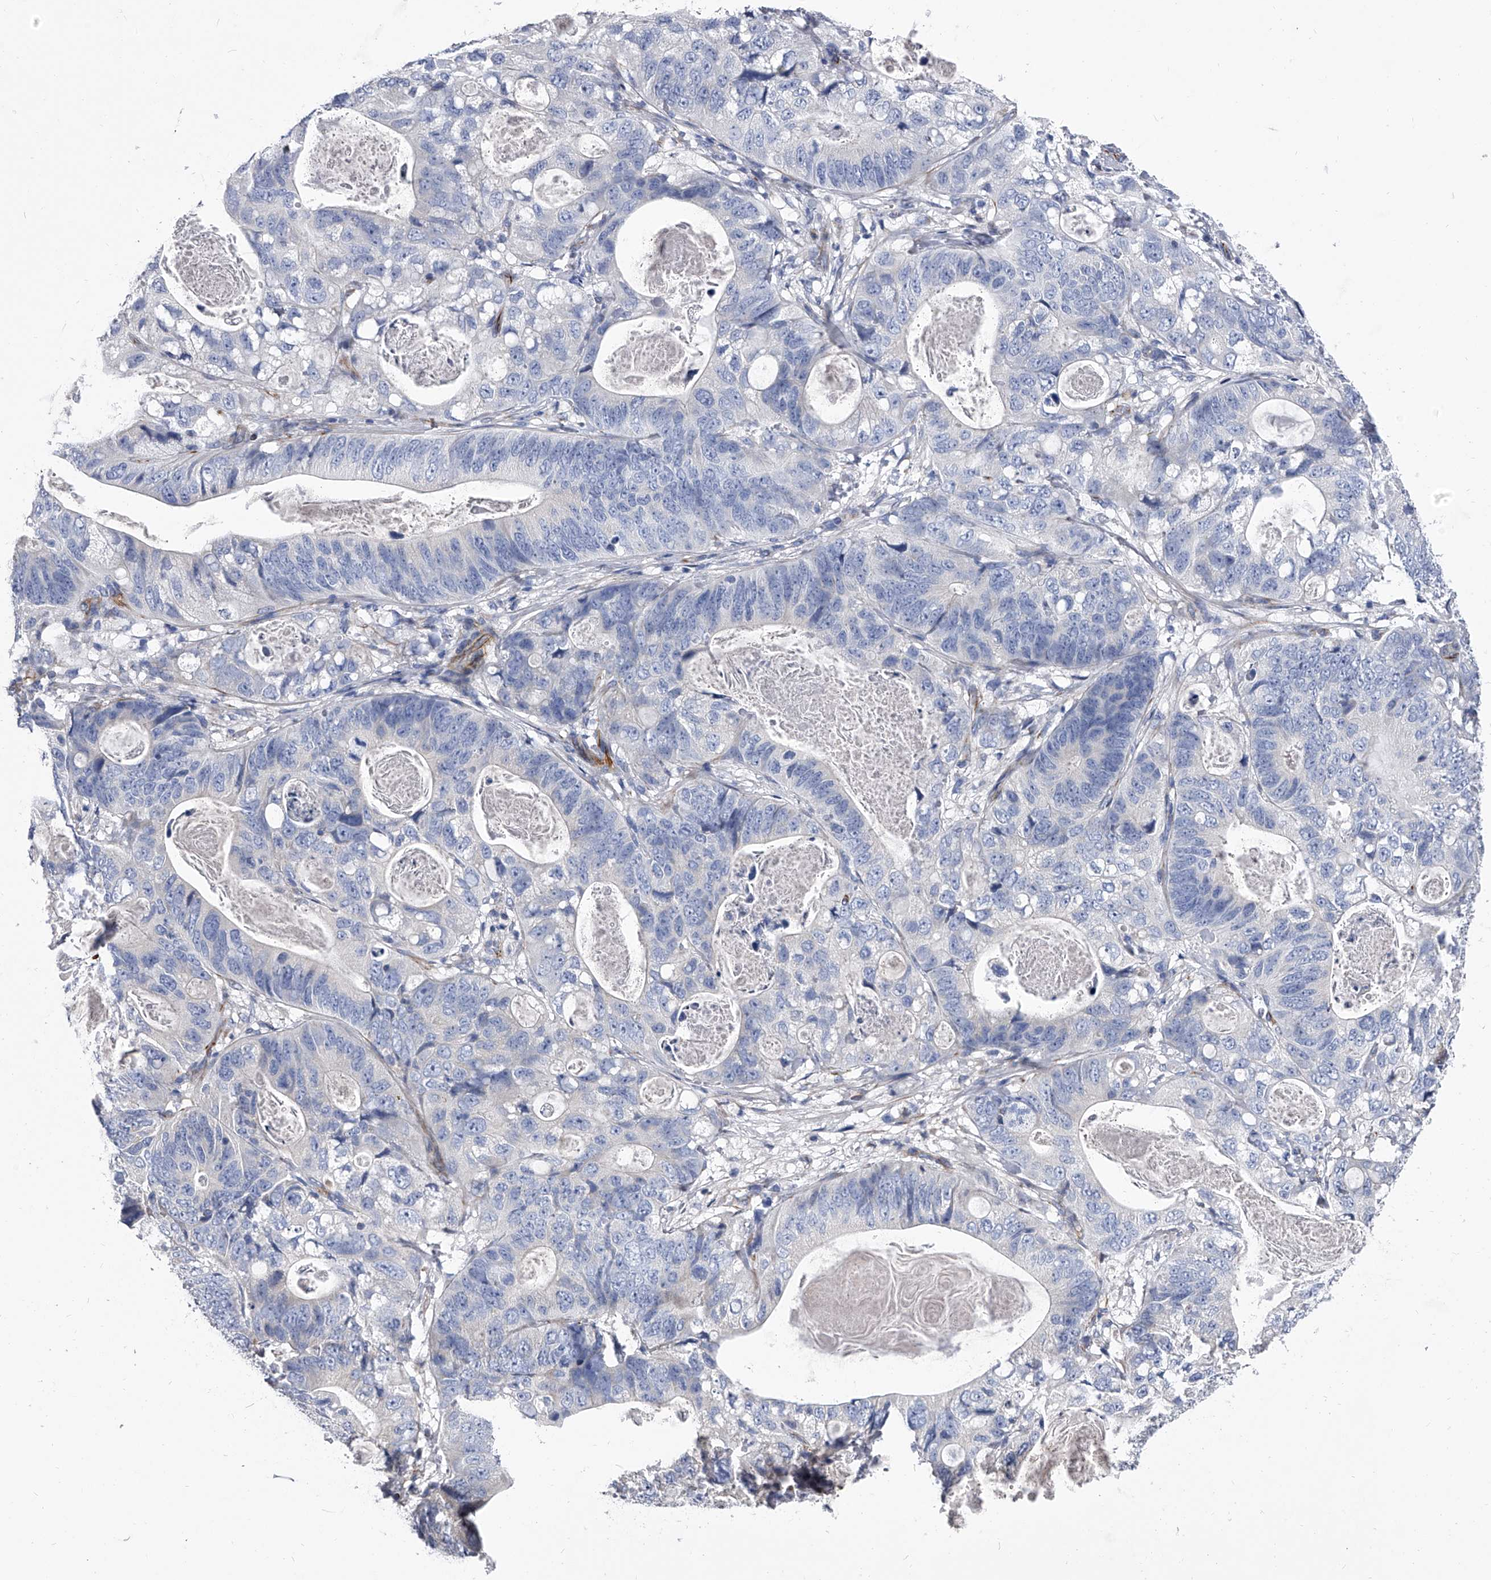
{"staining": {"intensity": "negative", "quantity": "none", "location": "none"}, "tissue": "stomach cancer", "cell_type": "Tumor cells", "image_type": "cancer", "snomed": [{"axis": "morphology", "description": "Normal tissue, NOS"}, {"axis": "morphology", "description": "Adenocarcinoma, NOS"}, {"axis": "topography", "description": "Stomach"}], "caption": "DAB immunohistochemical staining of adenocarcinoma (stomach) demonstrates no significant positivity in tumor cells.", "gene": "EFCAB7", "patient": {"sex": "female", "age": 89}}